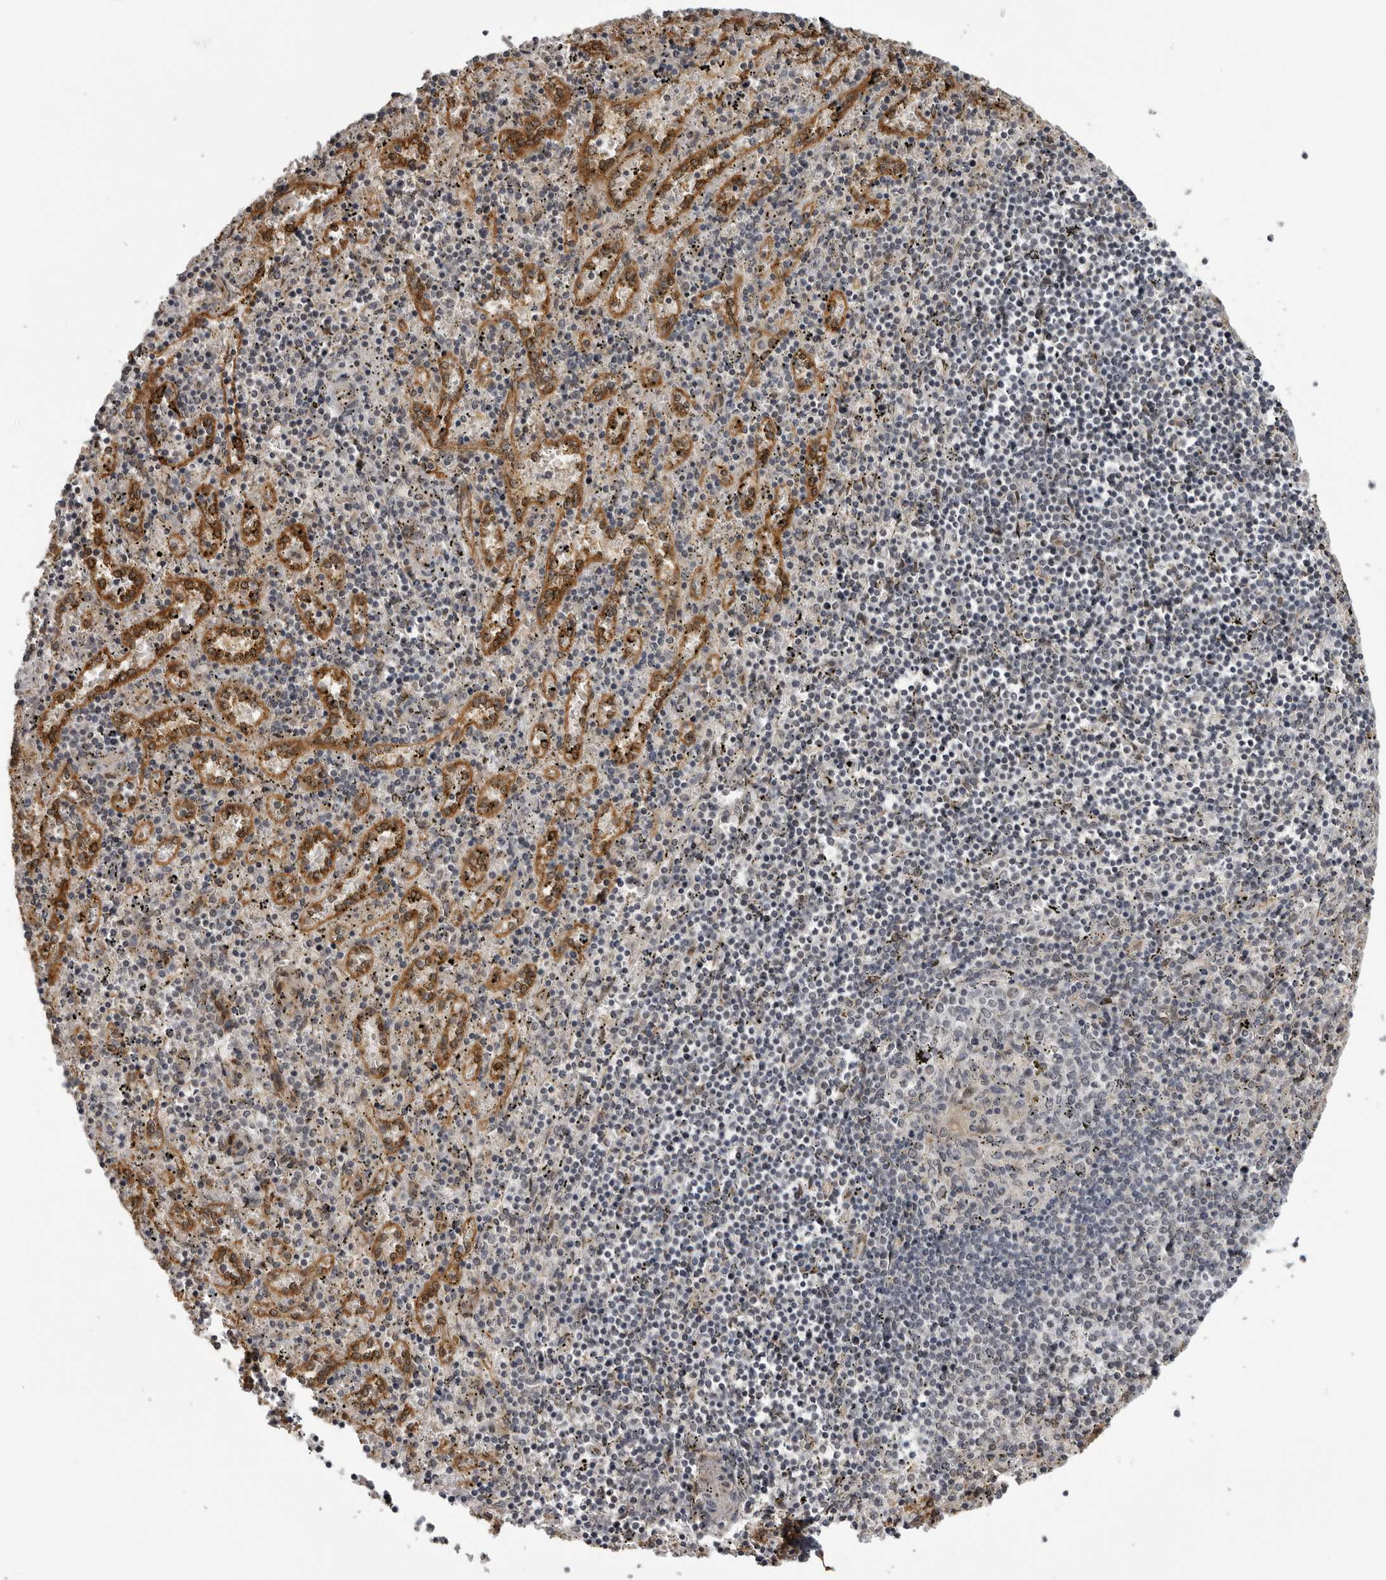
{"staining": {"intensity": "negative", "quantity": "none", "location": "none"}, "tissue": "spleen", "cell_type": "Cells in red pulp", "image_type": "normal", "snomed": [{"axis": "morphology", "description": "Normal tissue, NOS"}, {"axis": "topography", "description": "Spleen"}], "caption": "Spleen was stained to show a protein in brown. There is no significant staining in cells in red pulp.", "gene": "DNAH14", "patient": {"sex": "male", "age": 11}}